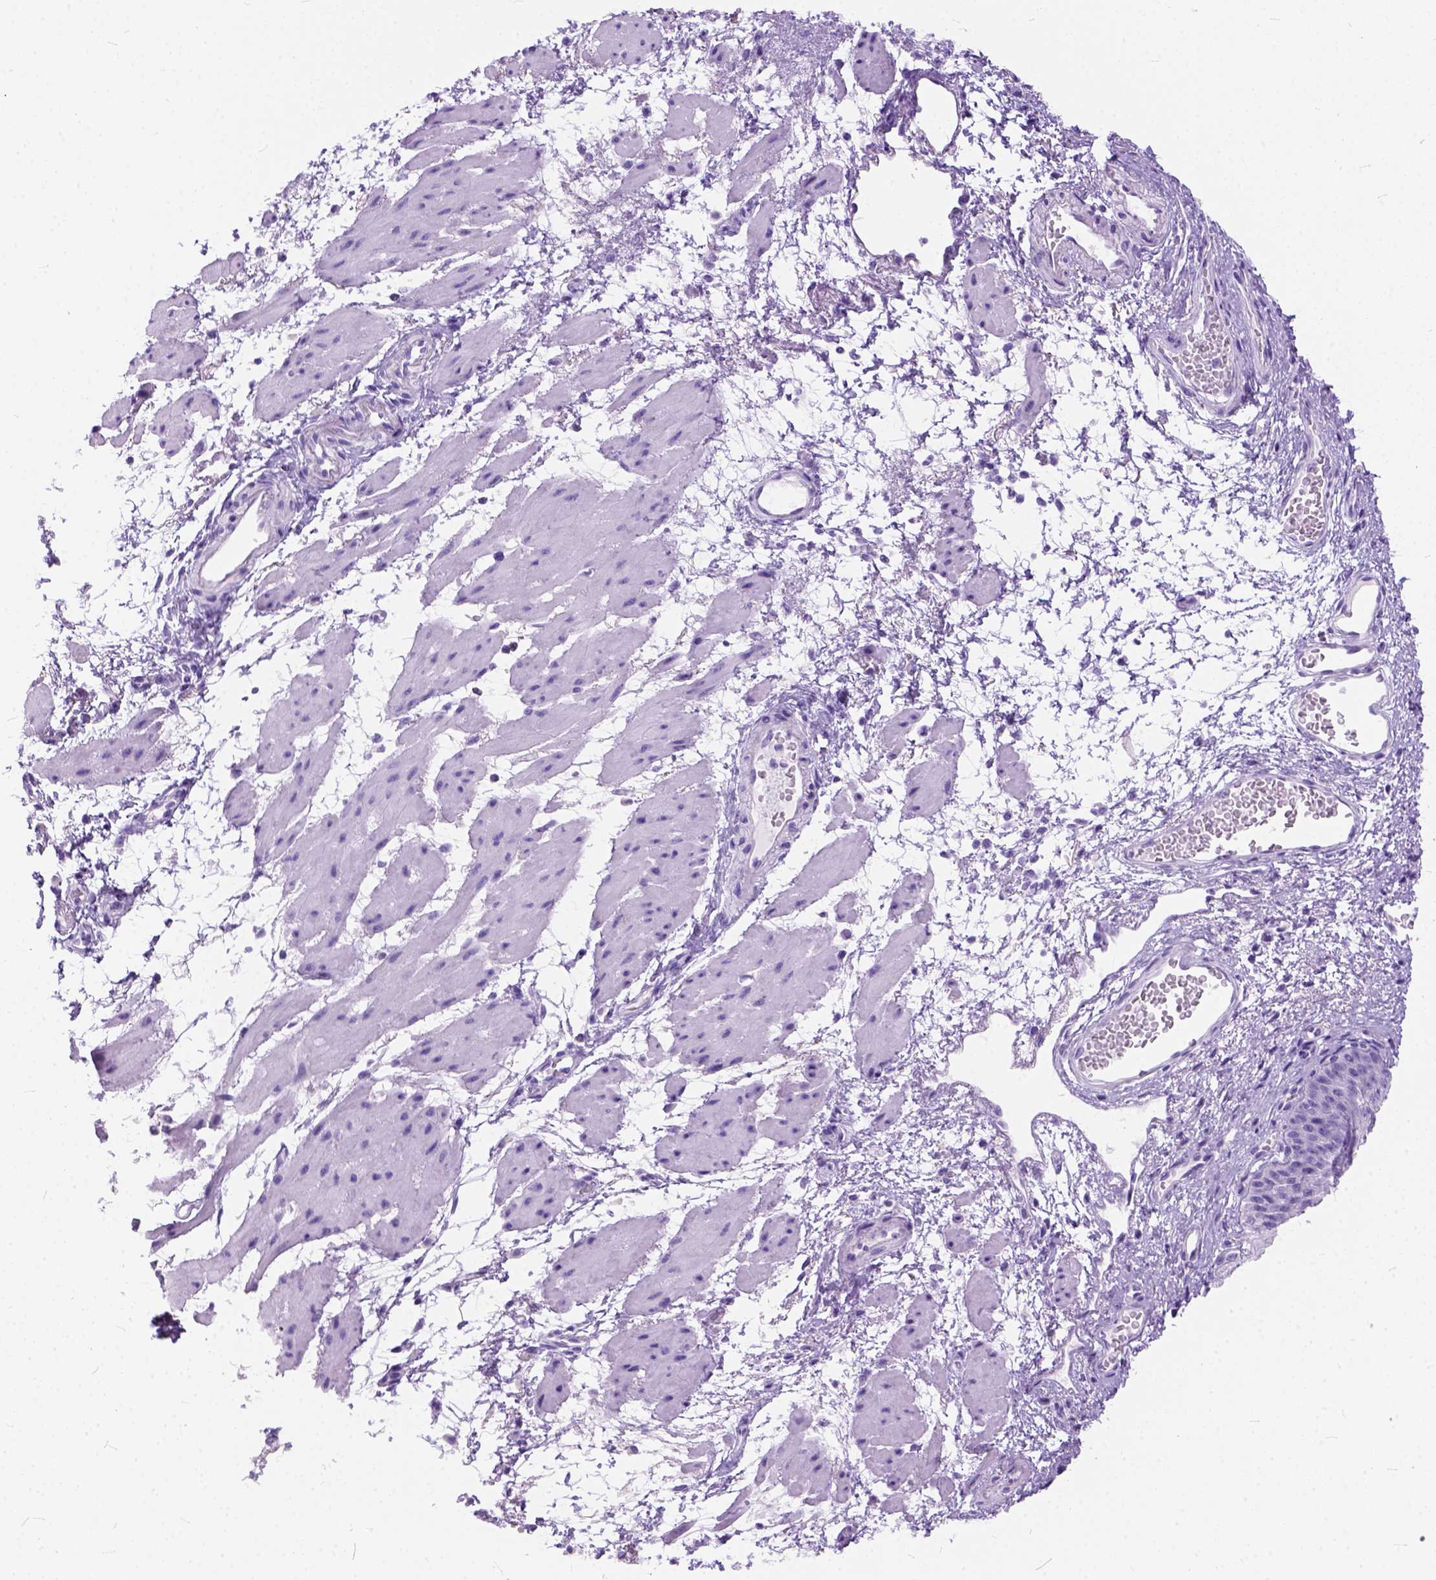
{"staining": {"intensity": "negative", "quantity": "none", "location": "none"}, "tissue": "esophagus", "cell_type": "Squamous epithelial cells", "image_type": "normal", "snomed": [{"axis": "morphology", "description": "Normal tissue, NOS"}, {"axis": "topography", "description": "Esophagus"}], "caption": "Immunohistochemical staining of normal esophagus exhibits no significant staining in squamous epithelial cells.", "gene": "C1QTNF3", "patient": {"sex": "male", "age": 71}}